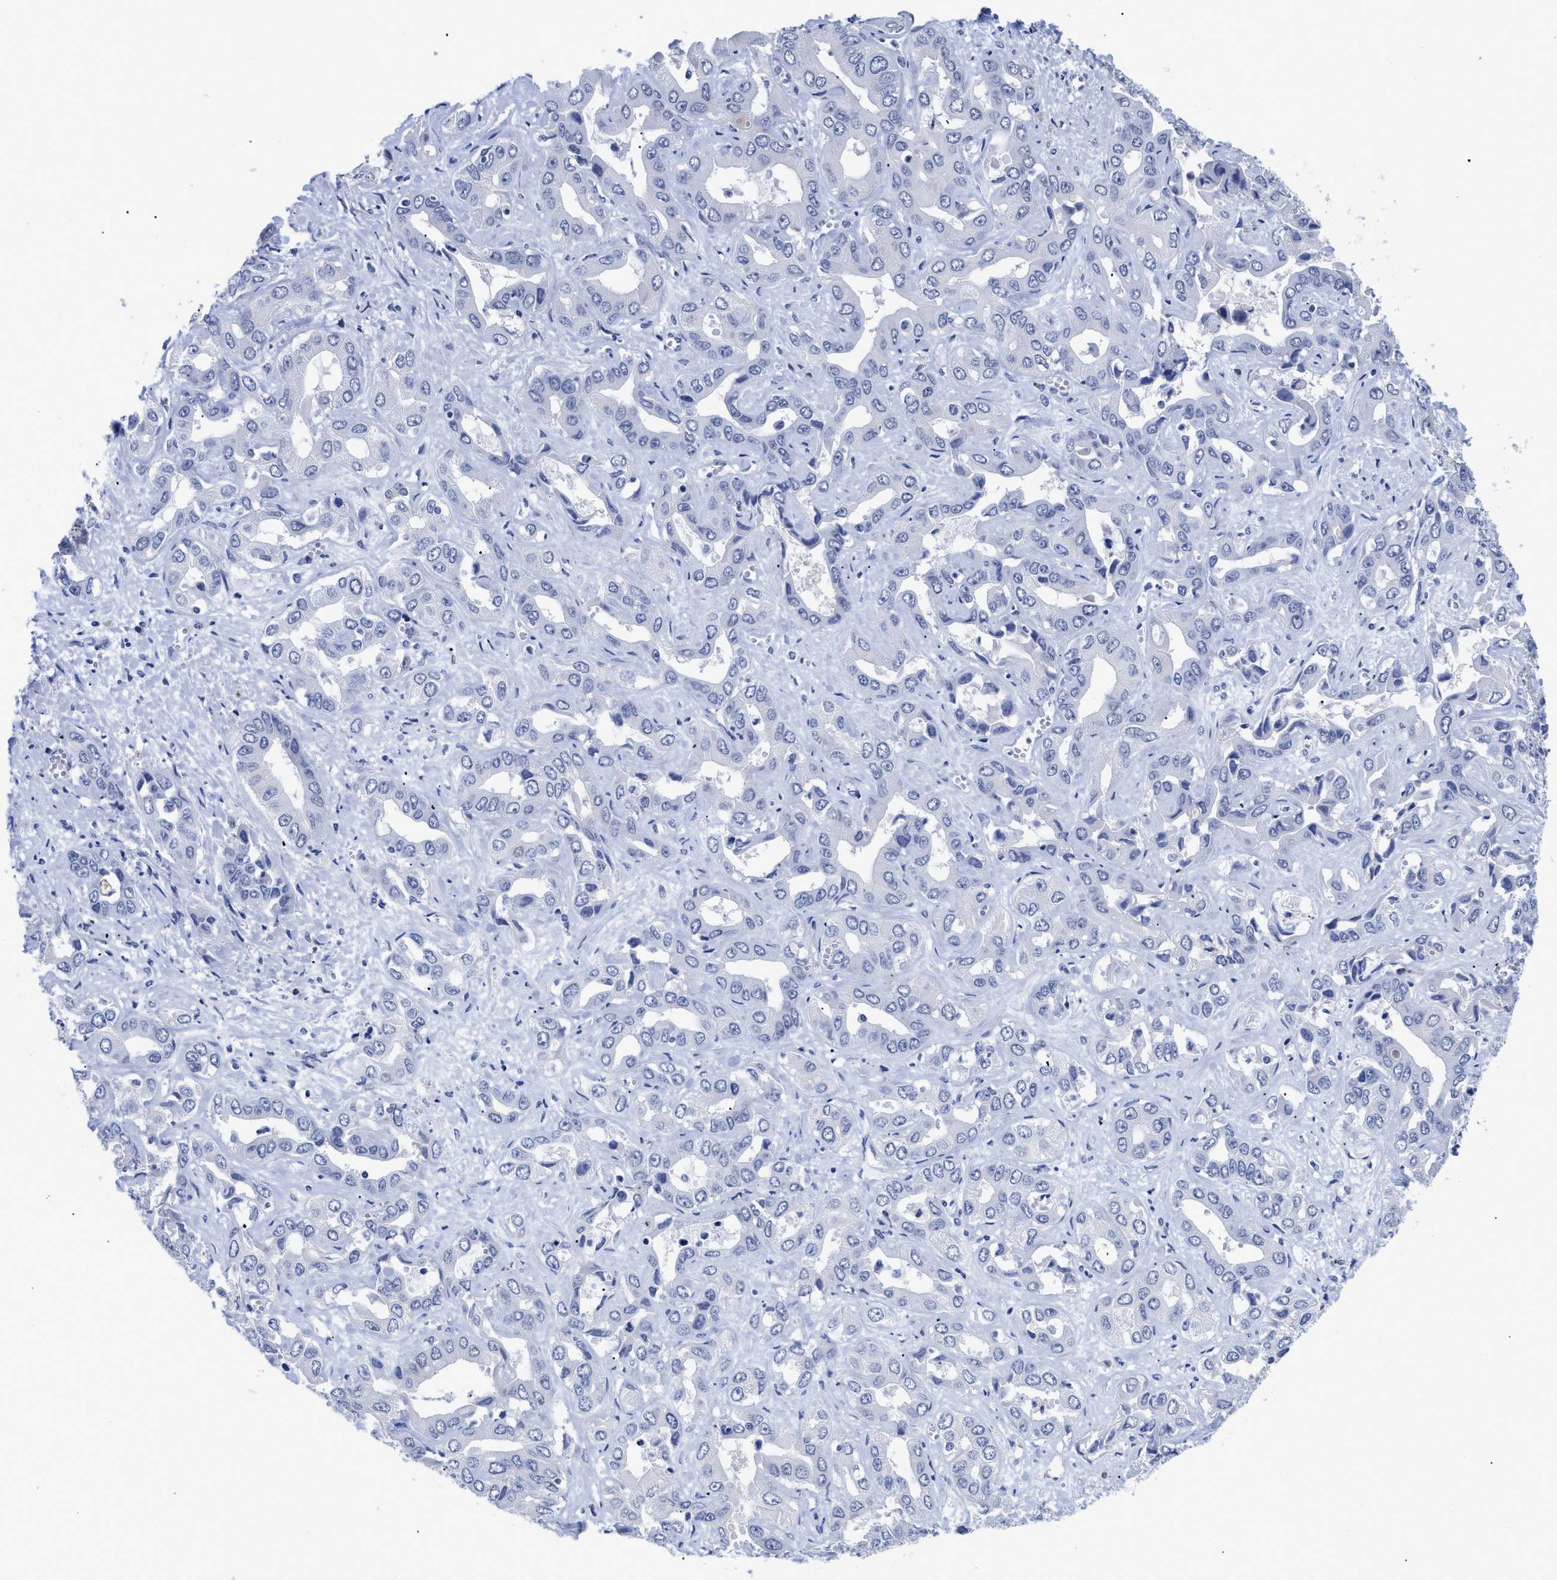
{"staining": {"intensity": "negative", "quantity": "none", "location": "none"}, "tissue": "liver cancer", "cell_type": "Tumor cells", "image_type": "cancer", "snomed": [{"axis": "morphology", "description": "Cholangiocarcinoma"}, {"axis": "topography", "description": "Liver"}], "caption": "The immunohistochemistry micrograph has no significant staining in tumor cells of liver cancer (cholangiocarcinoma) tissue. (DAB (3,3'-diaminobenzidine) IHC visualized using brightfield microscopy, high magnification).", "gene": "CALHM3", "patient": {"sex": "female", "age": 52}}